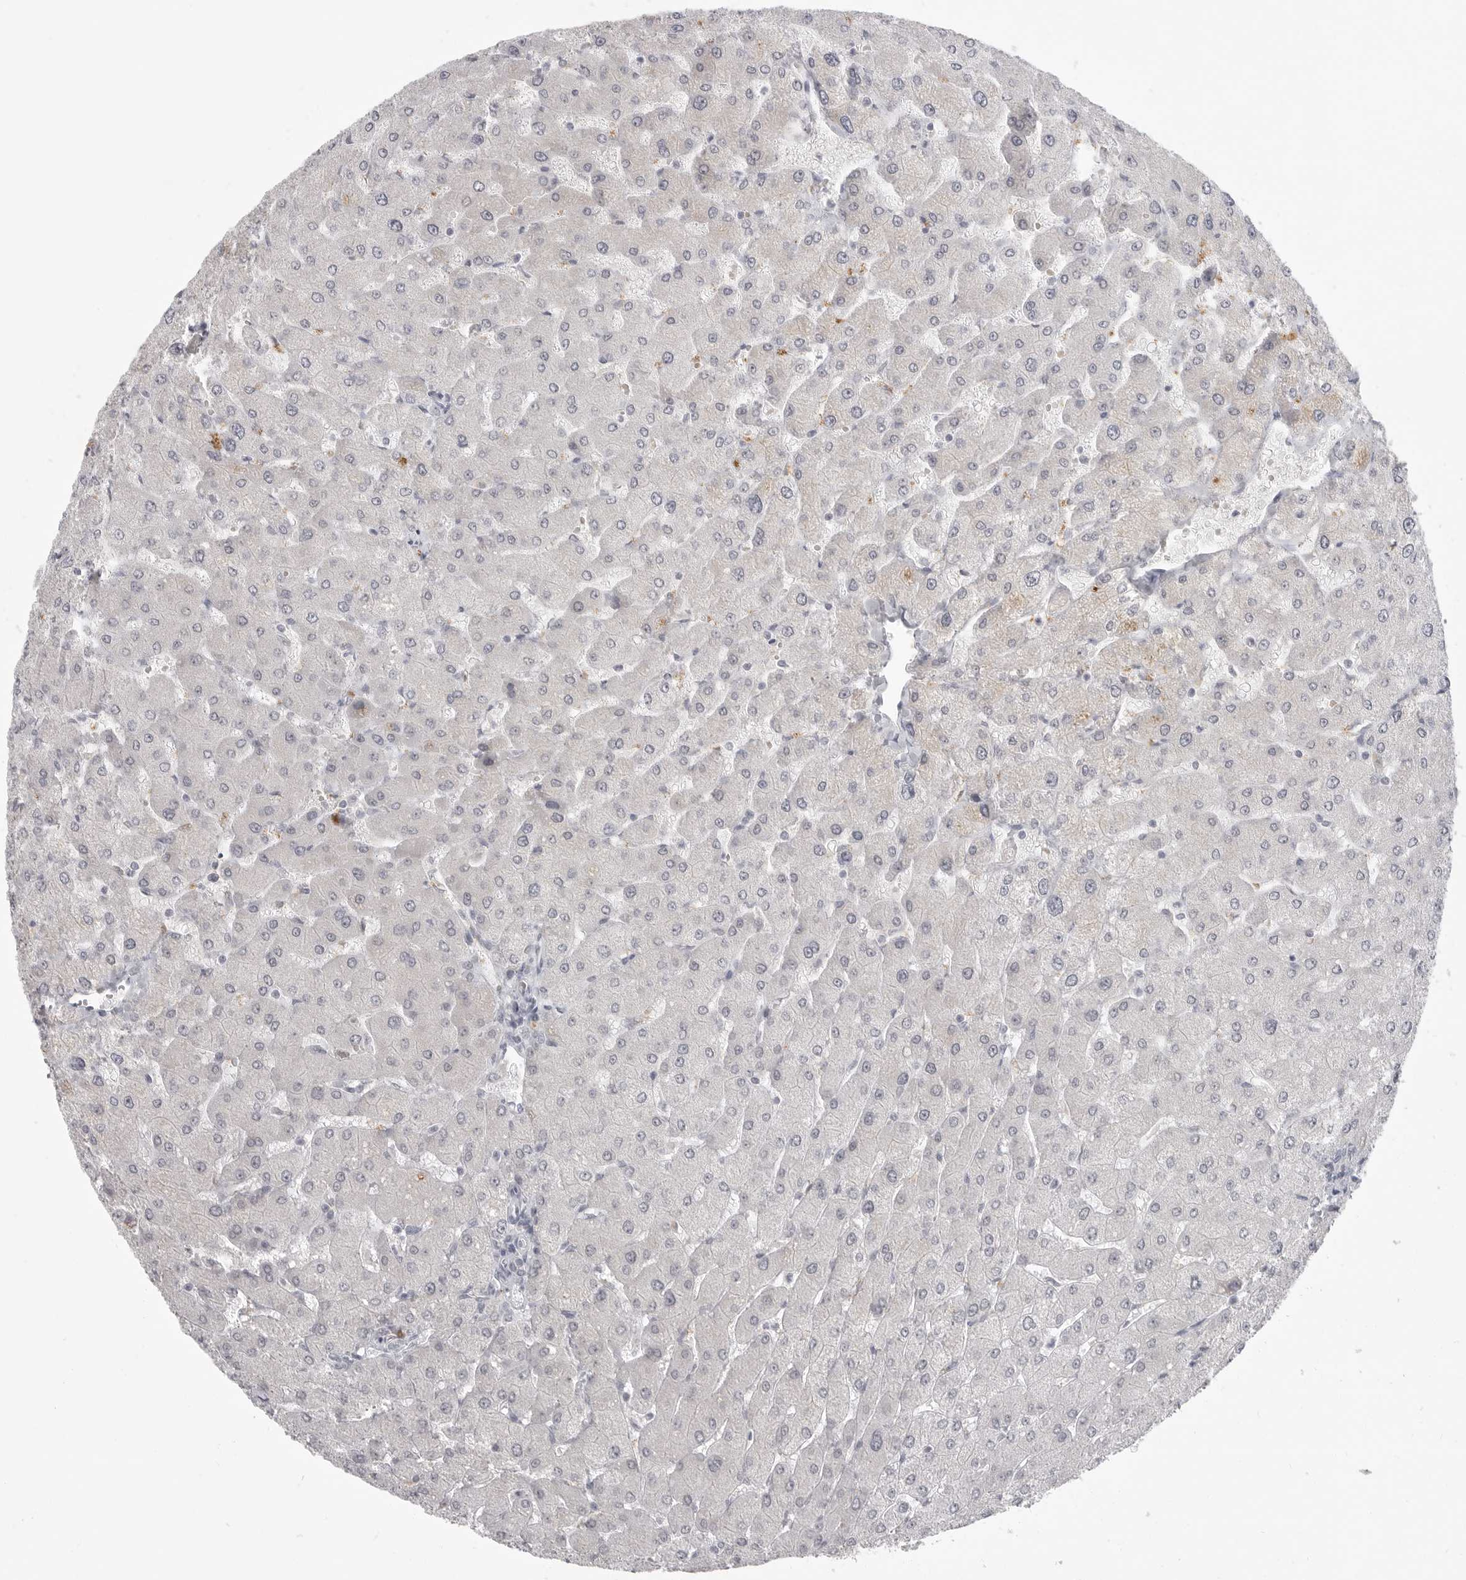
{"staining": {"intensity": "negative", "quantity": "none", "location": "none"}, "tissue": "liver", "cell_type": "Cholangiocytes", "image_type": "normal", "snomed": [{"axis": "morphology", "description": "Normal tissue, NOS"}, {"axis": "topography", "description": "Liver"}], "caption": "Immunohistochemical staining of unremarkable liver demonstrates no significant expression in cholangiocytes. The staining was performed using DAB (3,3'-diaminobenzidine) to visualize the protein expression in brown, while the nuclei were stained in blue with hematoxylin (Magnification: 20x).", "gene": "TCTN3", "patient": {"sex": "male", "age": 55}}